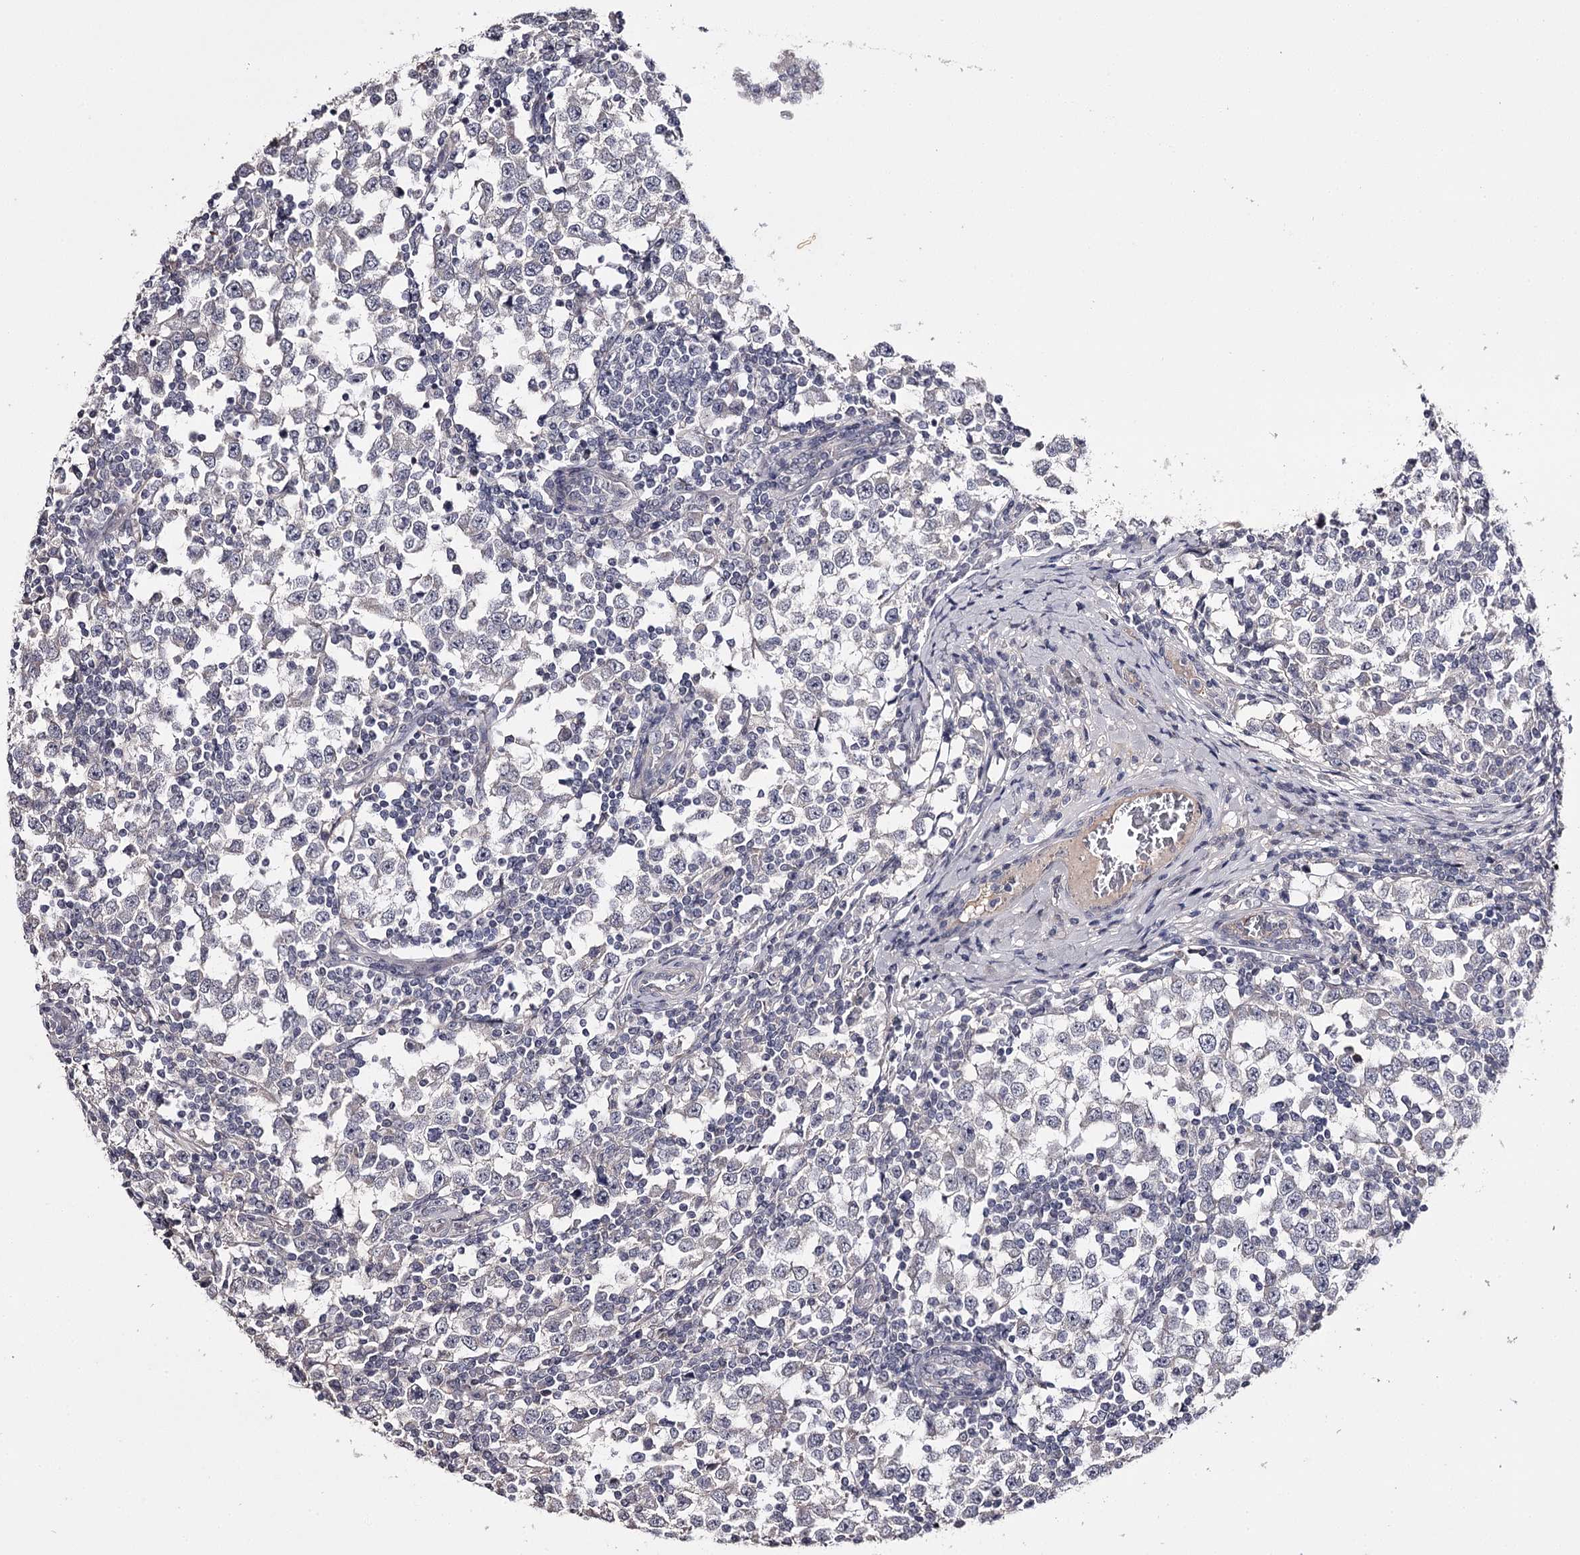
{"staining": {"intensity": "negative", "quantity": "none", "location": "none"}, "tissue": "testis cancer", "cell_type": "Tumor cells", "image_type": "cancer", "snomed": [{"axis": "morphology", "description": "Seminoma, NOS"}, {"axis": "topography", "description": "Testis"}], "caption": "Tumor cells show no significant protein positivity in testis cancer.", "gene": "PRM2", "patient": {"sex": "male", "age": 65}}